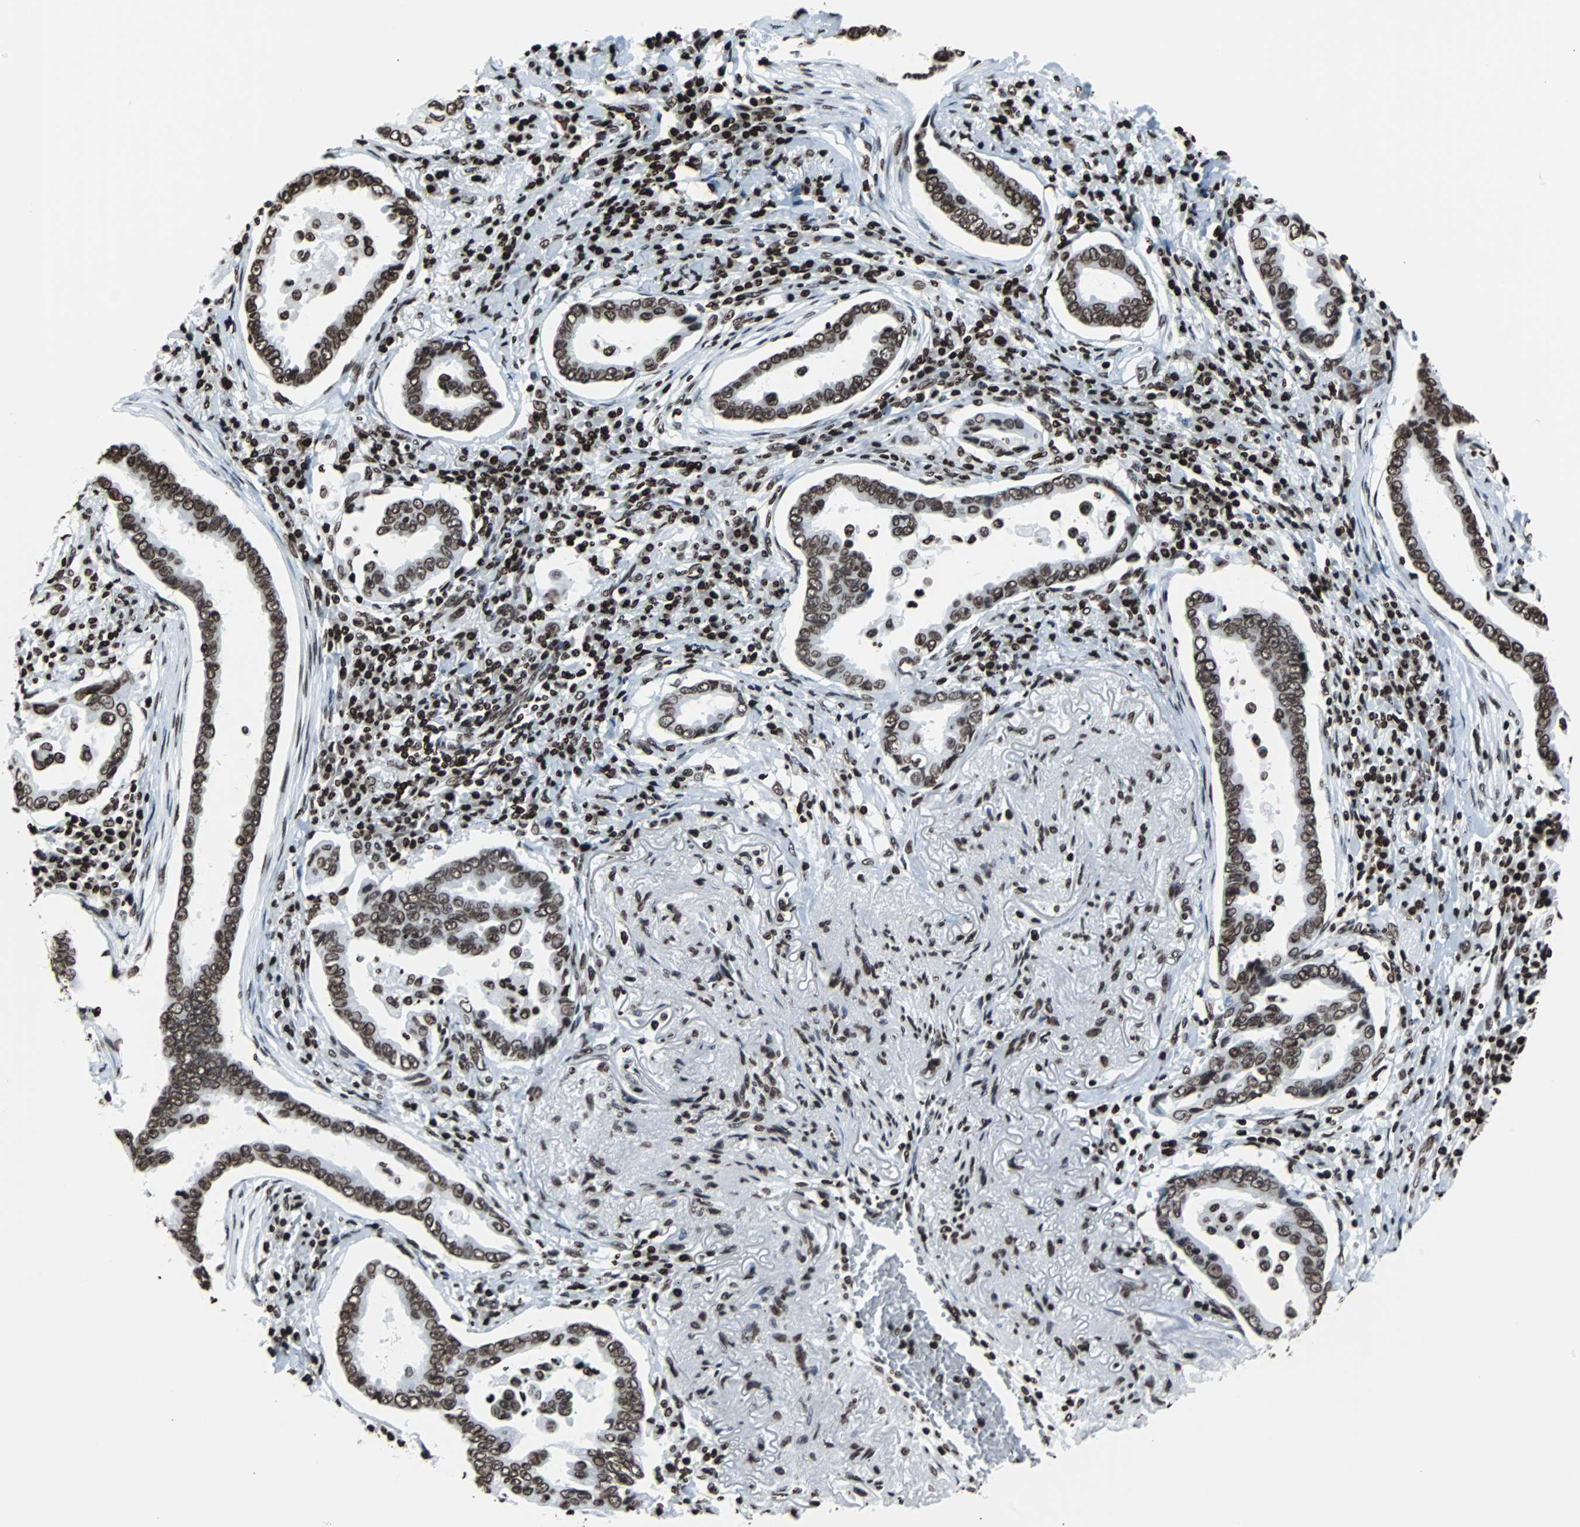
{"staining": {"intensity": "strong", "quantity": ">75%", "location": "nuclear"}, "tissue": "lung cancer", "cell_type": "Tumor cells", "image_type": "cancer", "snomed": [{"axis": "morphology", "description": "Normal tissue, NOS"}, {"axis": "morphology", "description": "Inflammation, NOS"}, {"axis": "morphology", "description": "Adenocarcinoma, NOS"}, {"axis": "topography", "description": "Lung"}], "caption": "Immunohistochemical staining of lung cancer (adenocarcinoma) exhibits high levels of strong nuclear protein staining in about >75% of tumor cells.", "gene": "H2BC18", "patient": {"sex": "female", "age": 64}}